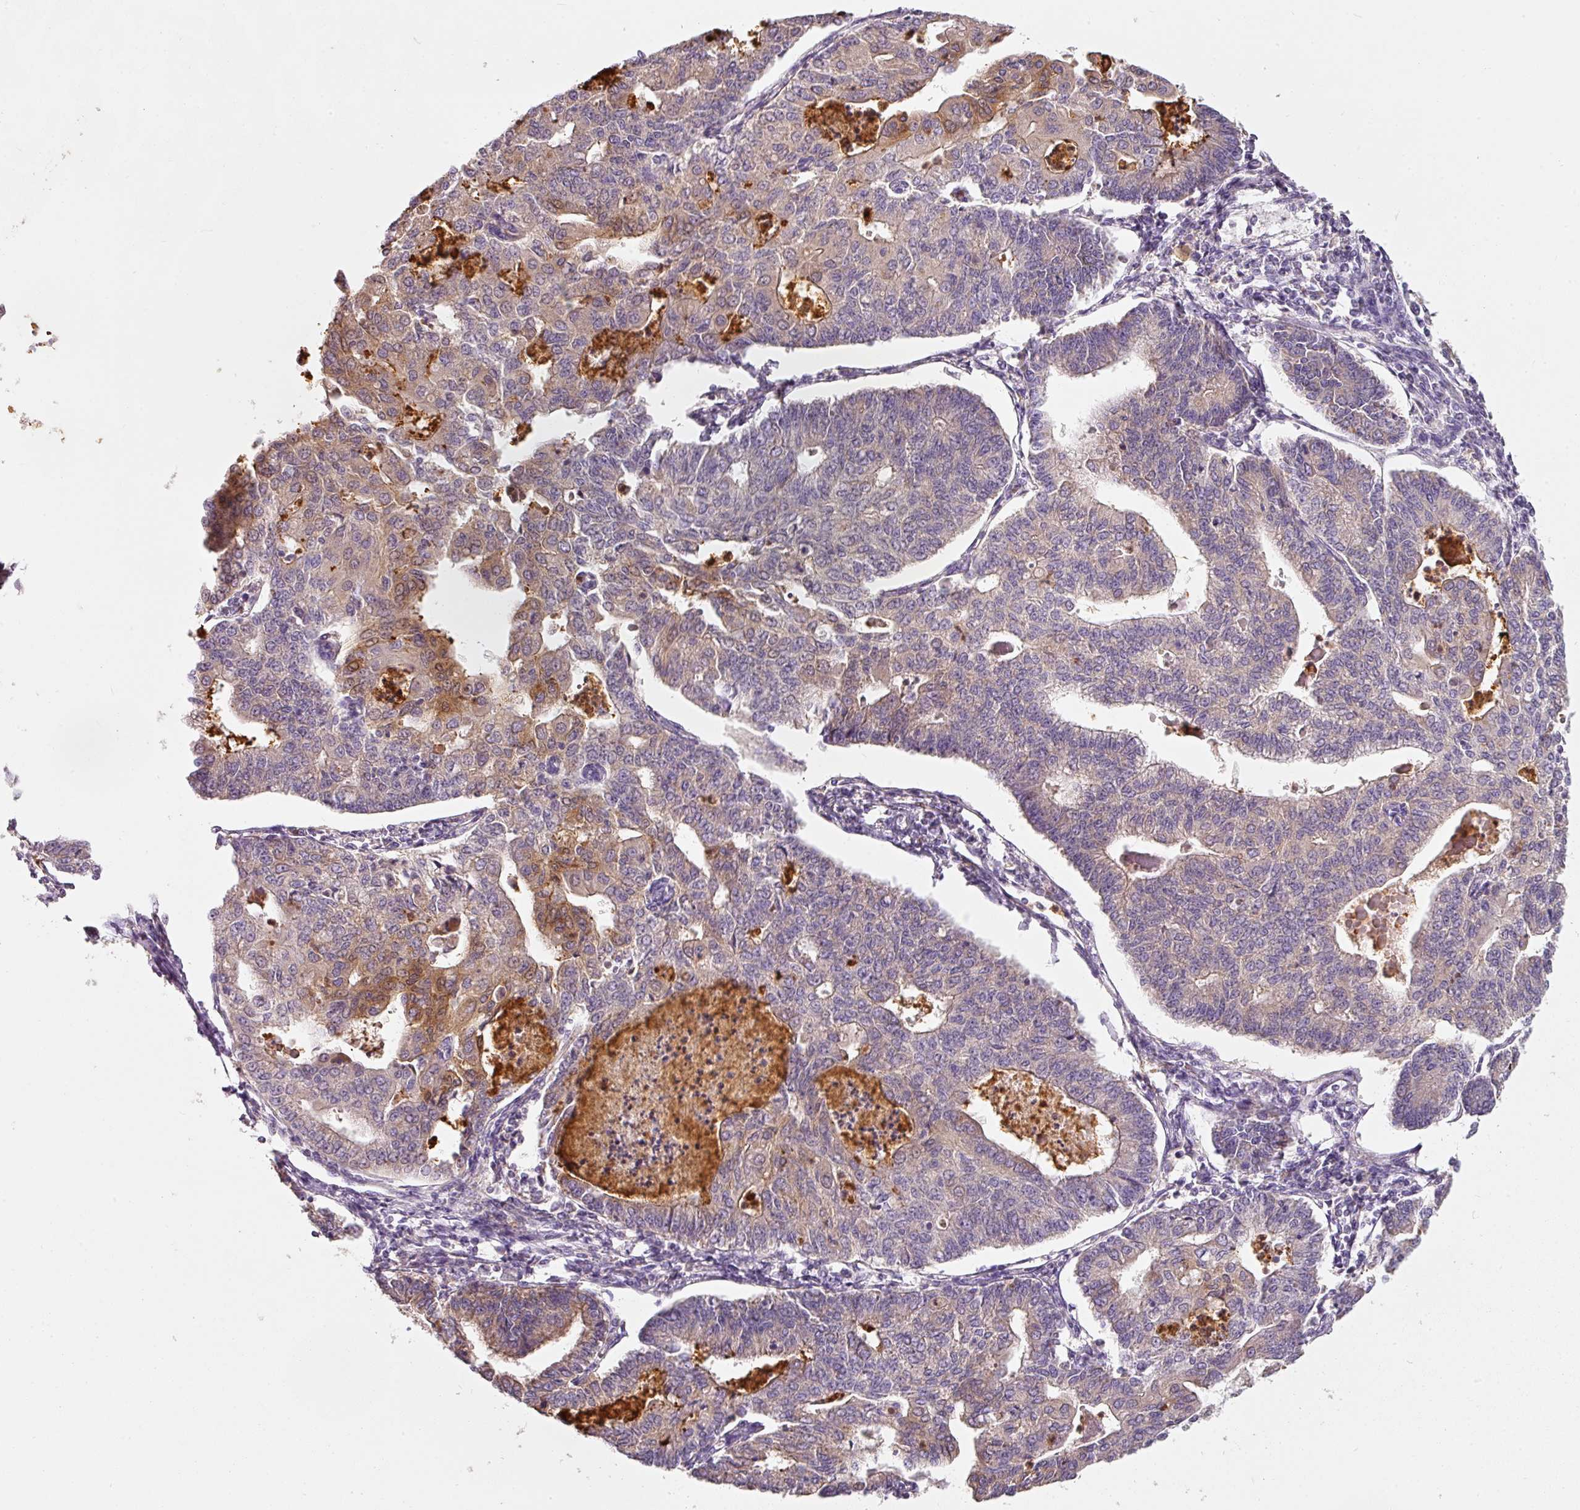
{"staining": {"intensity": "moderate", "quantity": "<25%", "location": "cytoplasmic/membranous"}, "tissue": "endometrial cancer", "cell_type": "Tumor cells", "image_type": "cancer", "snomed": [{"axis": "morphology", "description": "Adenocarcinoma, NOS"}, {"axis": "topography", "description": "Endometrium"}], "caption": "This is a photomicrograph of IHC staining of endometrial cancer, which shows moderate staining in the cytoplasmic/membranous of tumor cells.", "gene": "IQGAP2", "patient": {"sex": "female", "age": 56}}